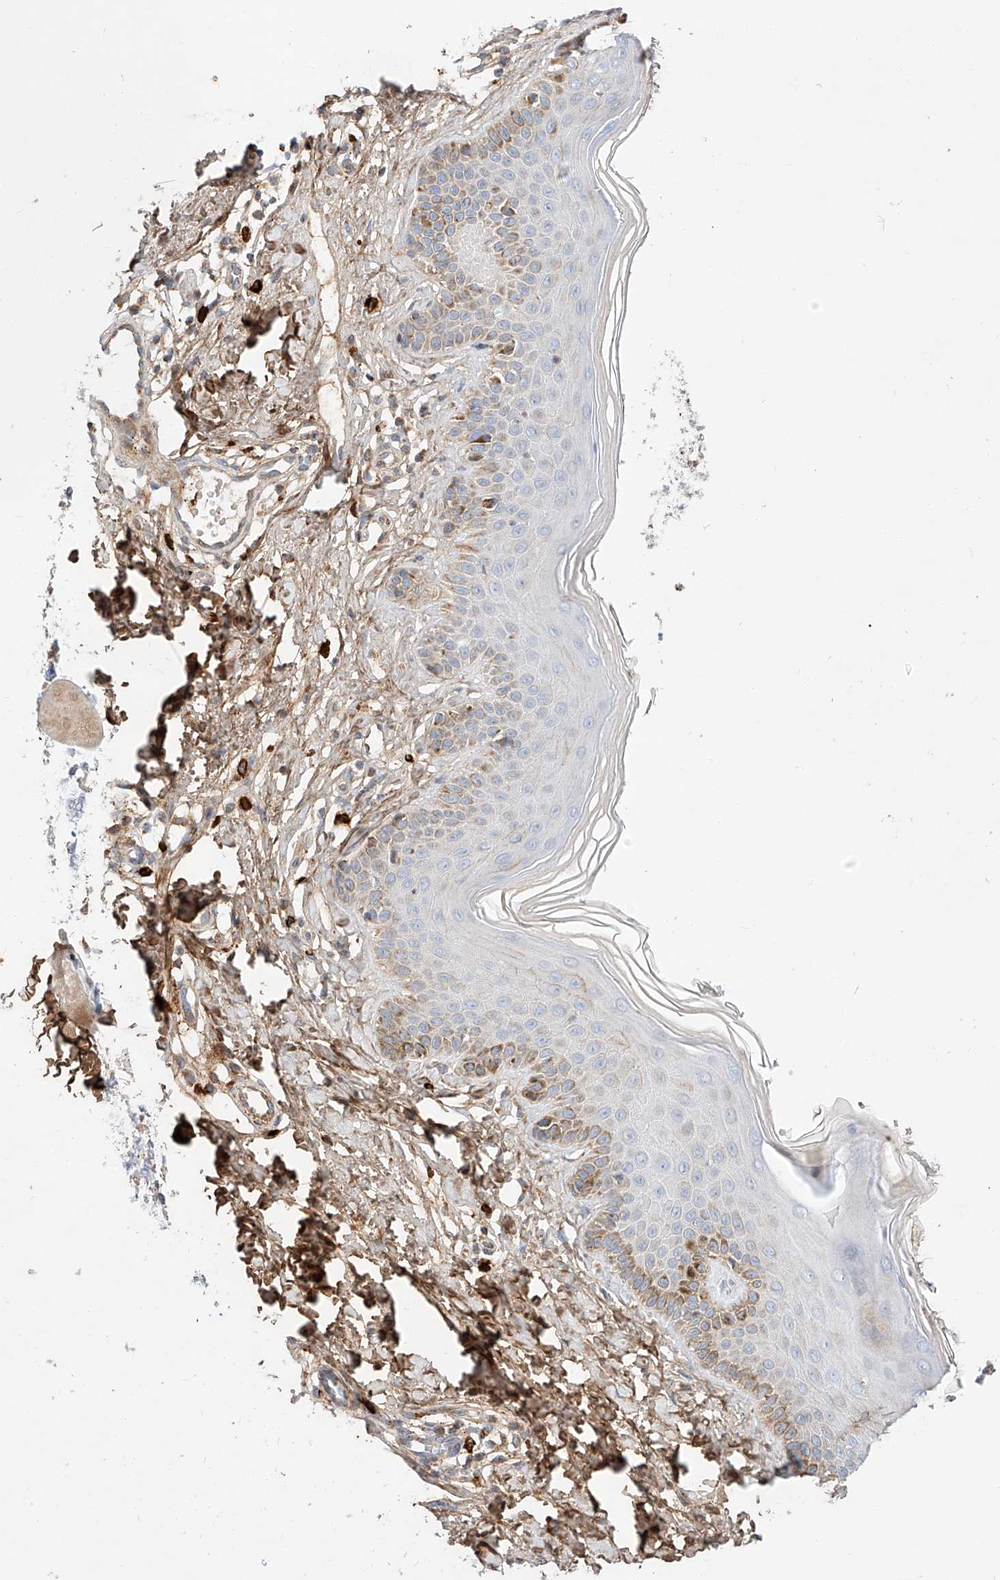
{"staining": {"intensity": "moderate", "quantity": ">75%", "location": "cytoplasmic/membranous"}, "tissue": "skin", "cell_type": "Fibroblasts", "image_type": "normal", "snomed": [{"axis": "morphology", "description": "Normal tissue, NOS"}, {"axis": "topography", "description": "Skin"}], "caption": "Immunohistochemistry (IHC) image of normal skin stained for a protein (brown), which reveals medium levels of moderate cytoplasmic/membranous positivity in about >75% of fibroblasts.", "gene": "OSGEPL1", "patient": {"sex": "male", "age": 52}}